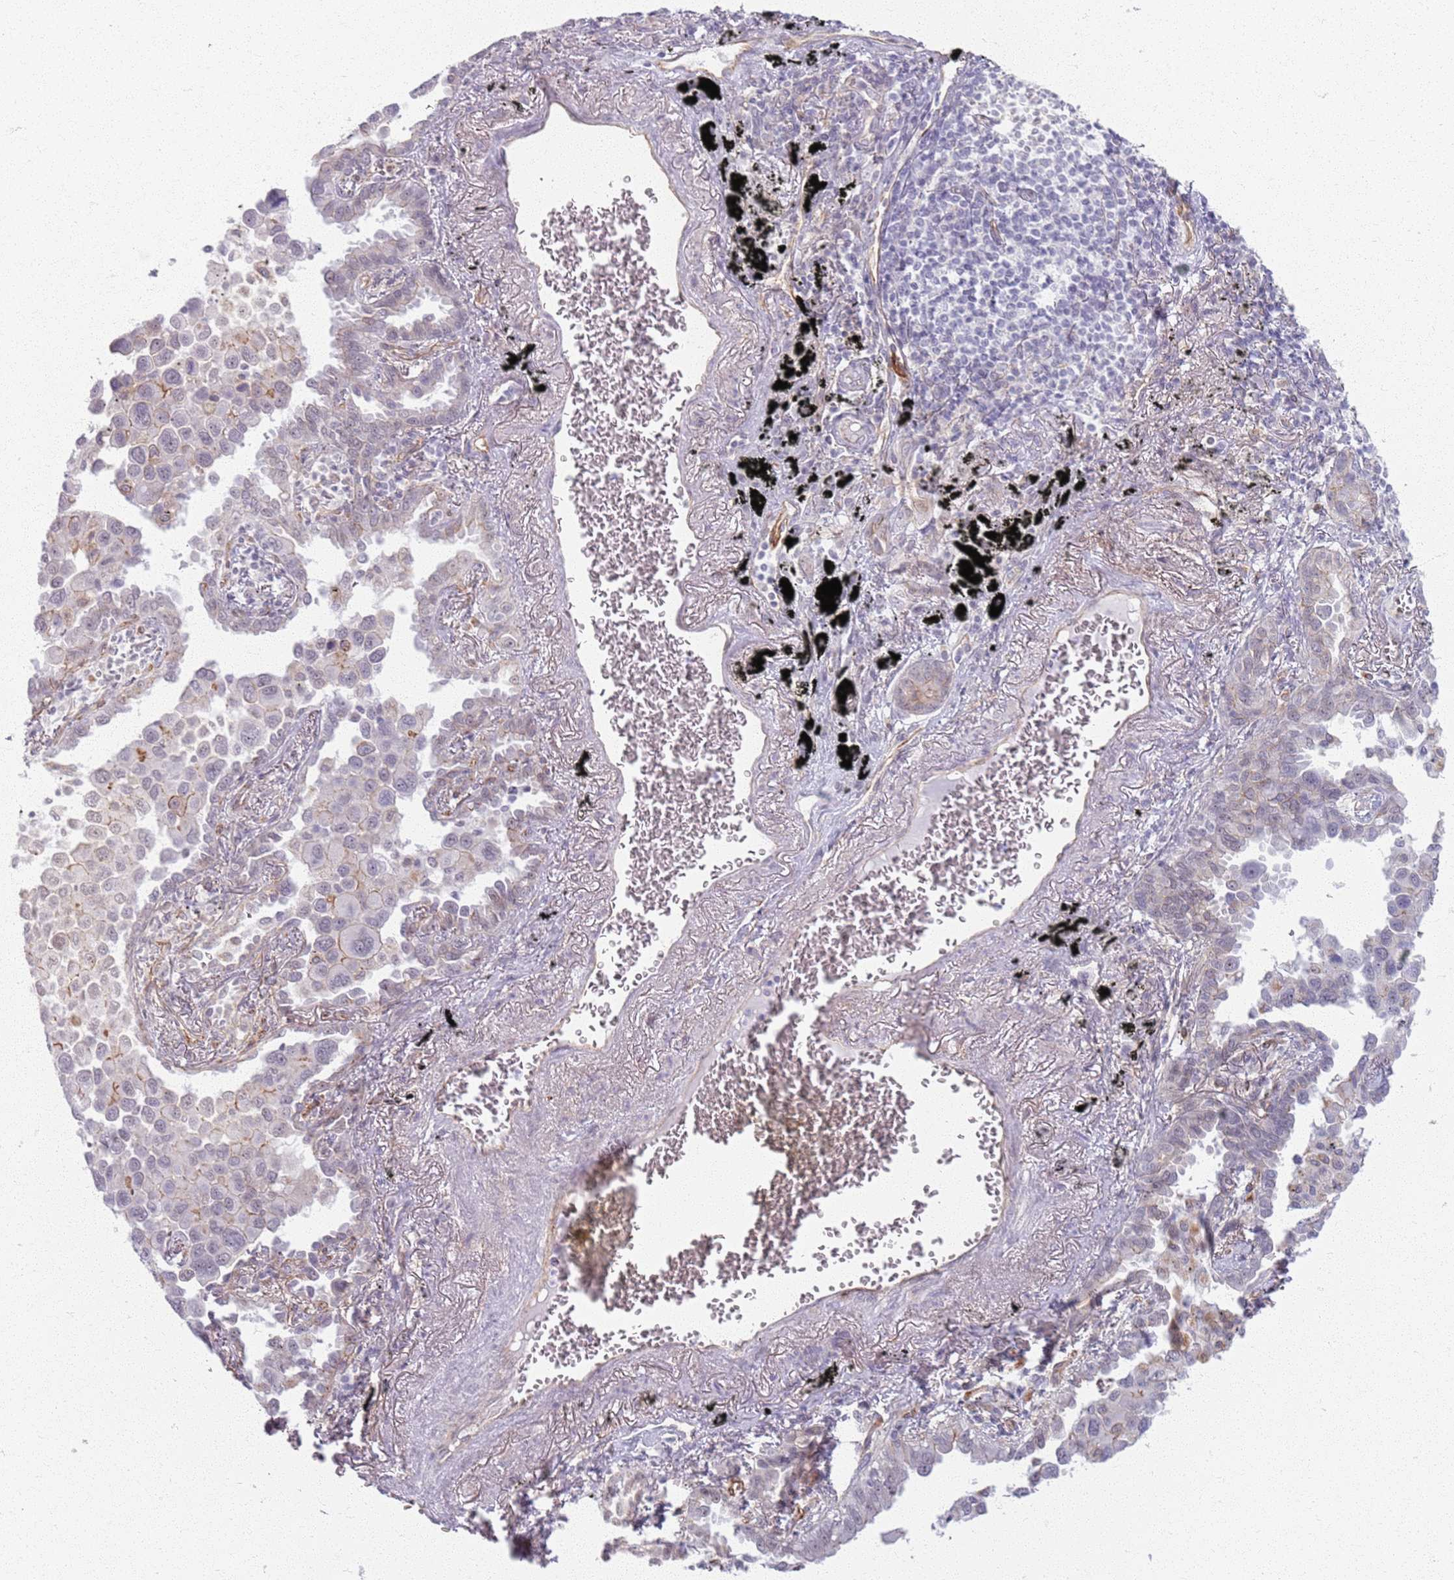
{"staining": {"intensity": "negative", "quantity": "none", "location": "none"}, "tissue": "lung cancer", "cell_type": "Tumor cells", "image_type": "cancer", "snomed": [{"axis": "morphology", "description": "Adenocarcinoma, NOS"}, {"axis": "topography", "description": "Lung"}], "caption": "DAB immunohistochemical staining of human lung cancer shows no significant expression in tumor cells.", "gene": "KCNA5", "patient": {"sex": "male", "age": 67}}